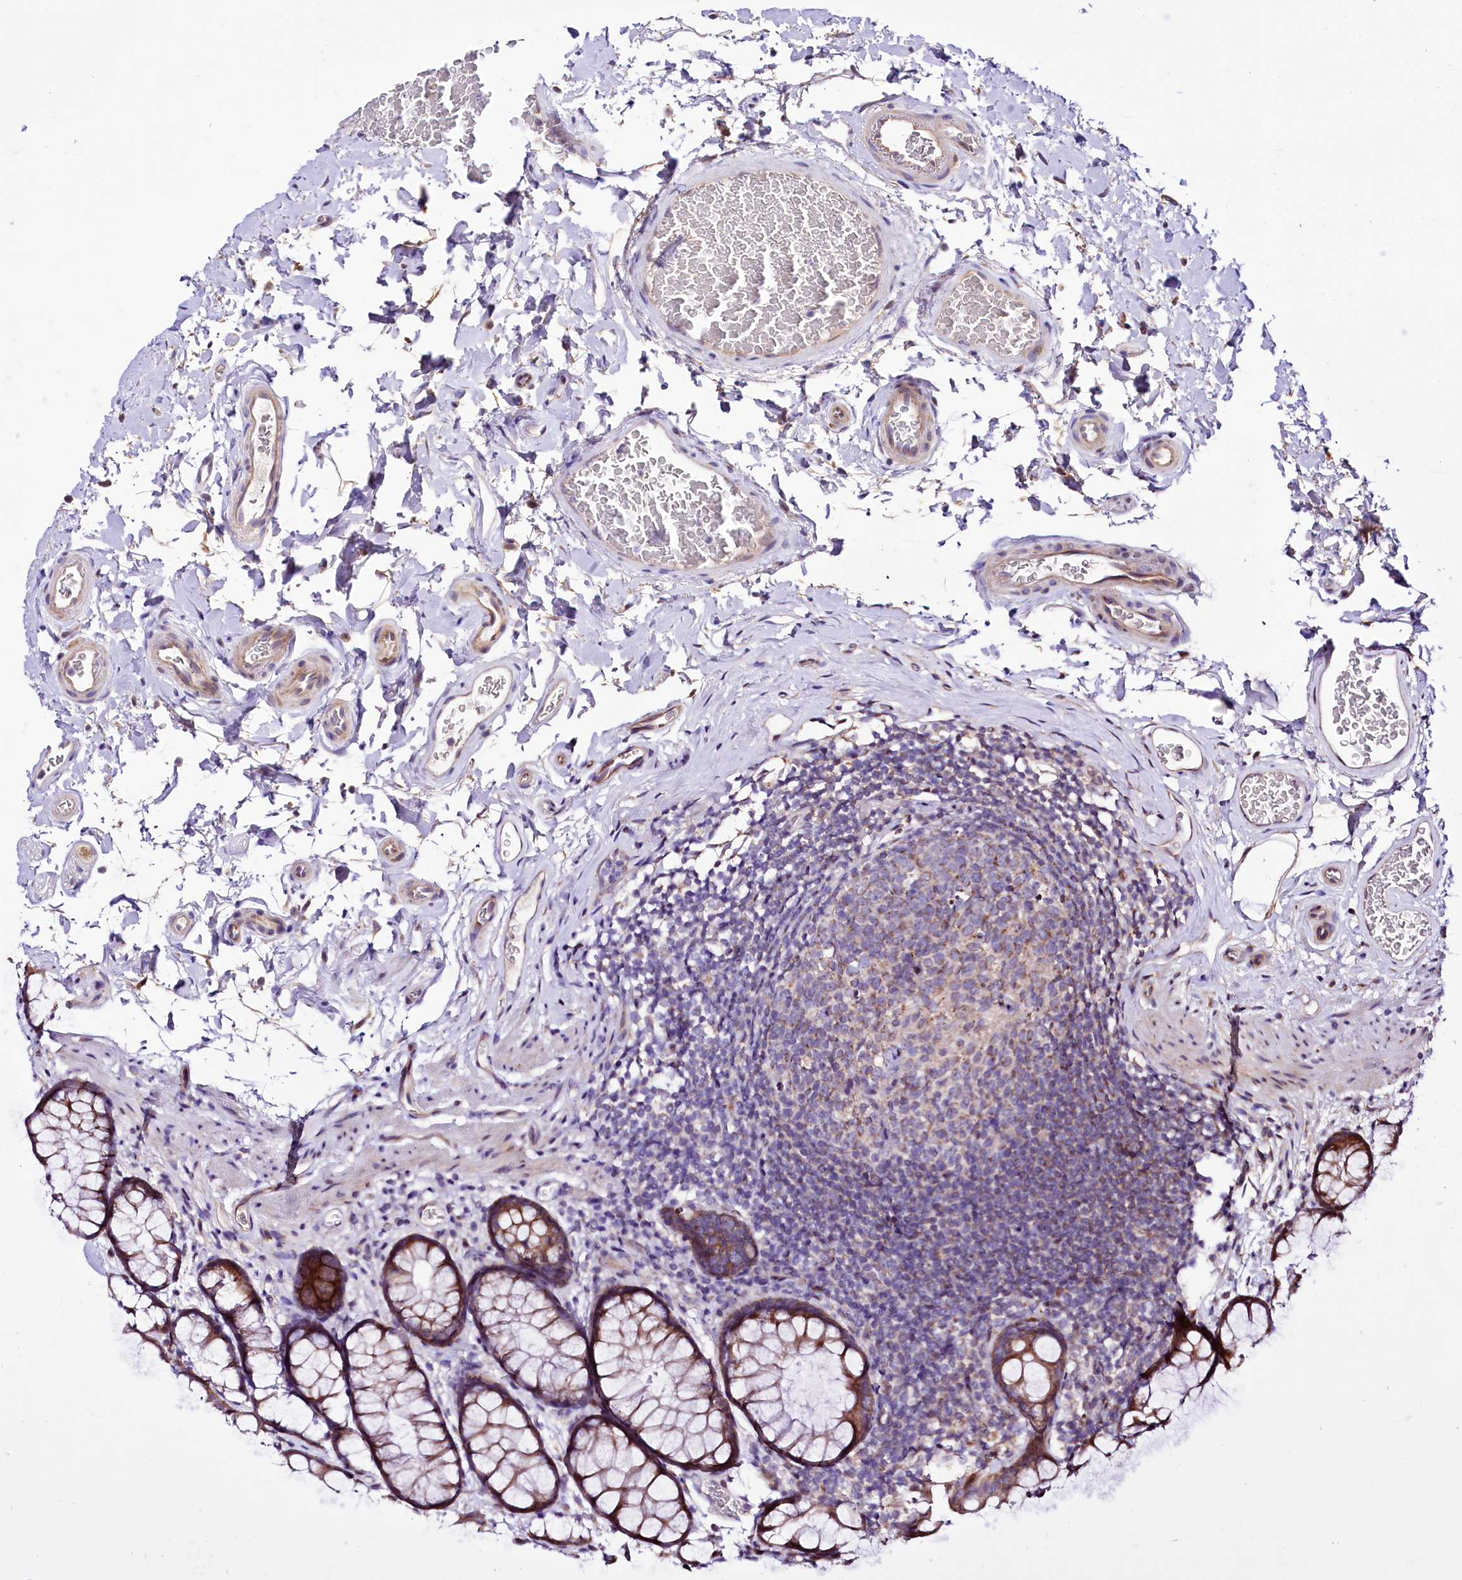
{"staining": {"intensity": "weak", "quantity": ">75%", "location": "cytoplasmic/membranous"}, "tissue": "colon", "cell_type": "Endothelial cells", "image_type": "normal", "snomed": [{"axis": "morphology", "description": "Normal tissue, NOS"}, {"axis": "topography", "description": "Colon"}], "caption": "Weak cytoplasmic/membranous staining is seen in about >75% of endothelial cells in unremarkable colon. The staining was performed using DAB (3,3'-diaminobenzidine) to visualize the protein expression in brown, while the nuclei were stained in blue with hematoxylin (Magnification: 20x).", "gene": "ST7", "patient": {"sex": "female", "age": 82}}